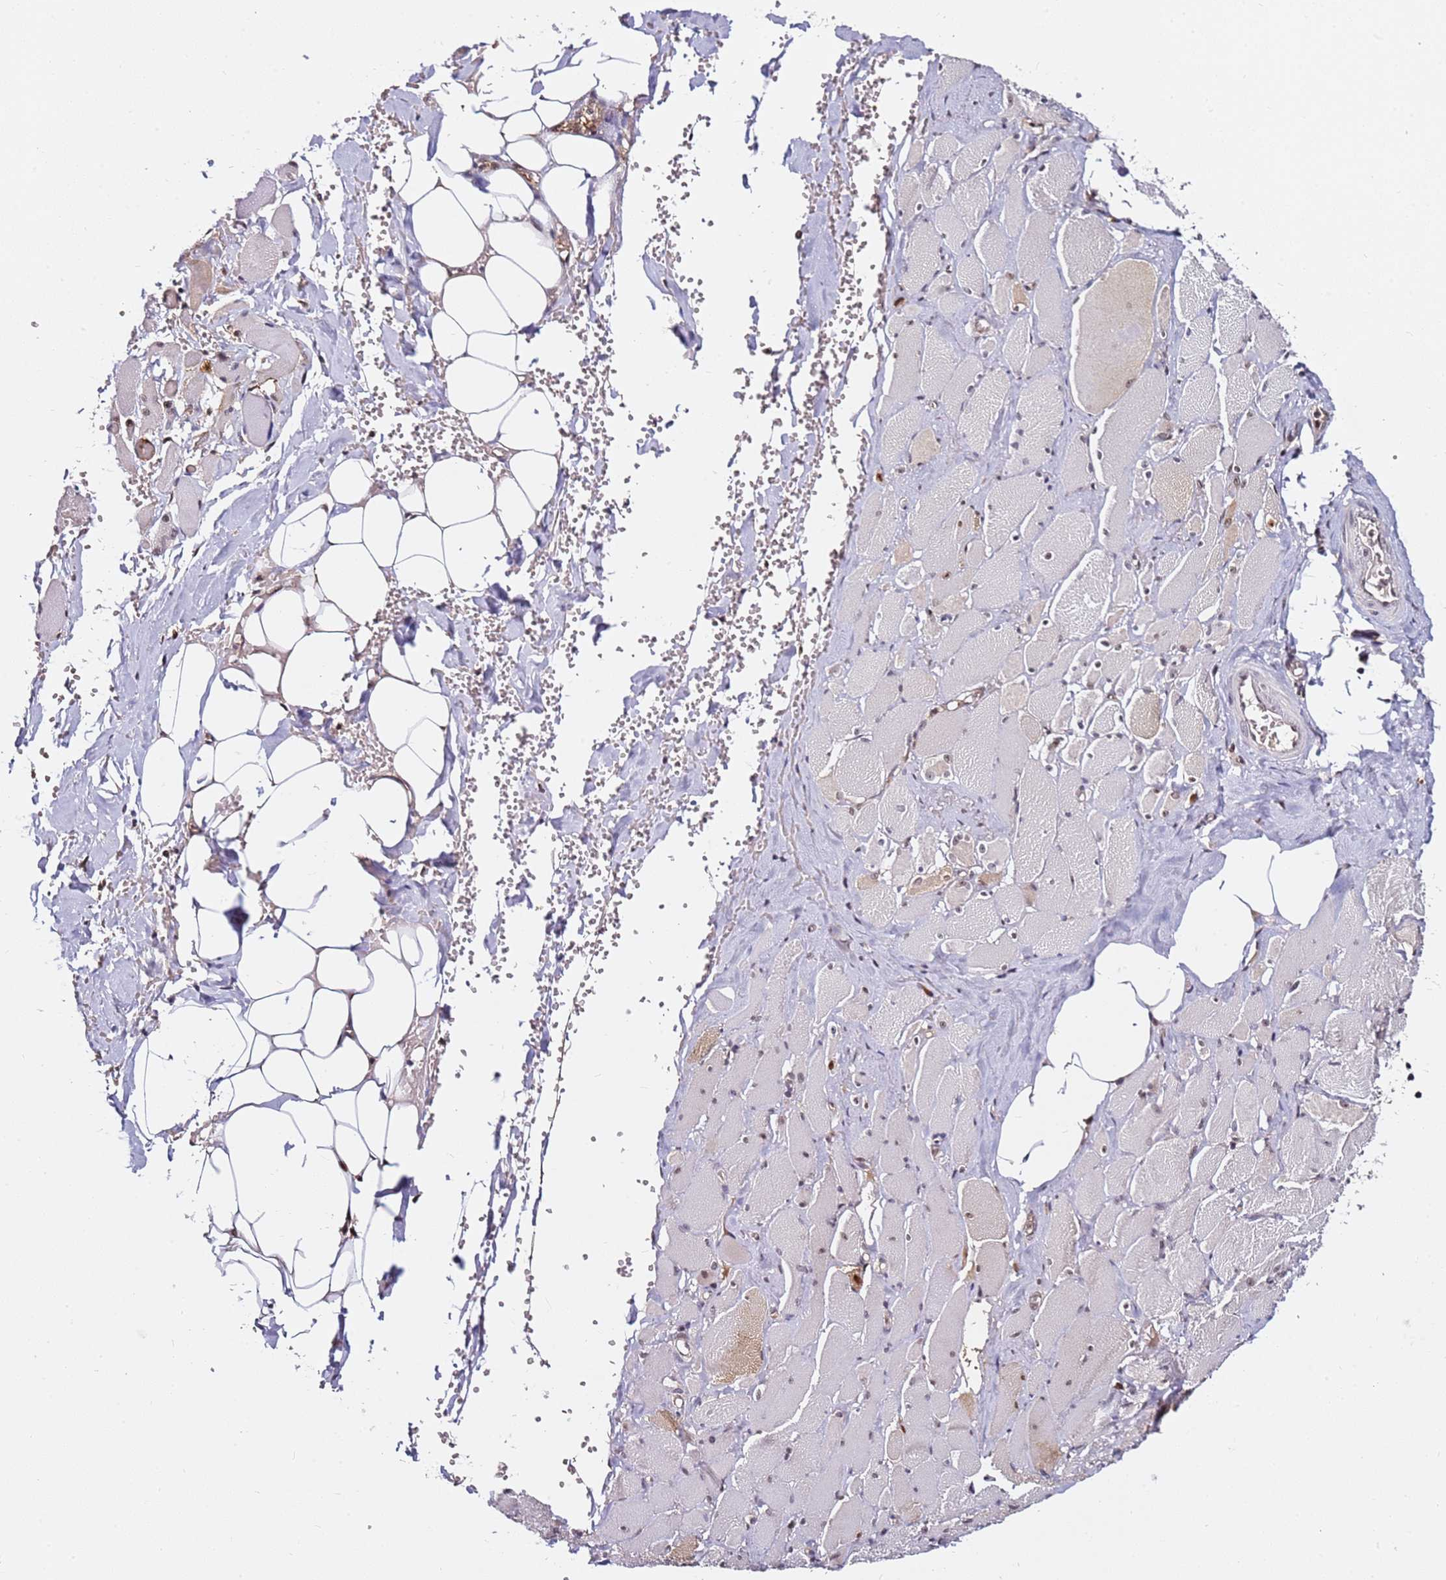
{"staining": {"intensity": "negative", "quantity": "none", "location": "none"}, "tissue": "skeletal muscle", "cell_type": "Myocytes", "image_type": "normal", "snomed": [{"axis": "morphology", "description": "Normal tissue, NOS"}, {"axis": "morphology", "description": "Basal cell carcinoma"}, {"axis": "topography", "description": "Skeletal muscle"}], "caption": "This is an IHC histopathology image of normal human skeletal muscle. There is no staining in myocytes.", "gene": "RGS18", "patient": {"sex": "female", "age": 64}}